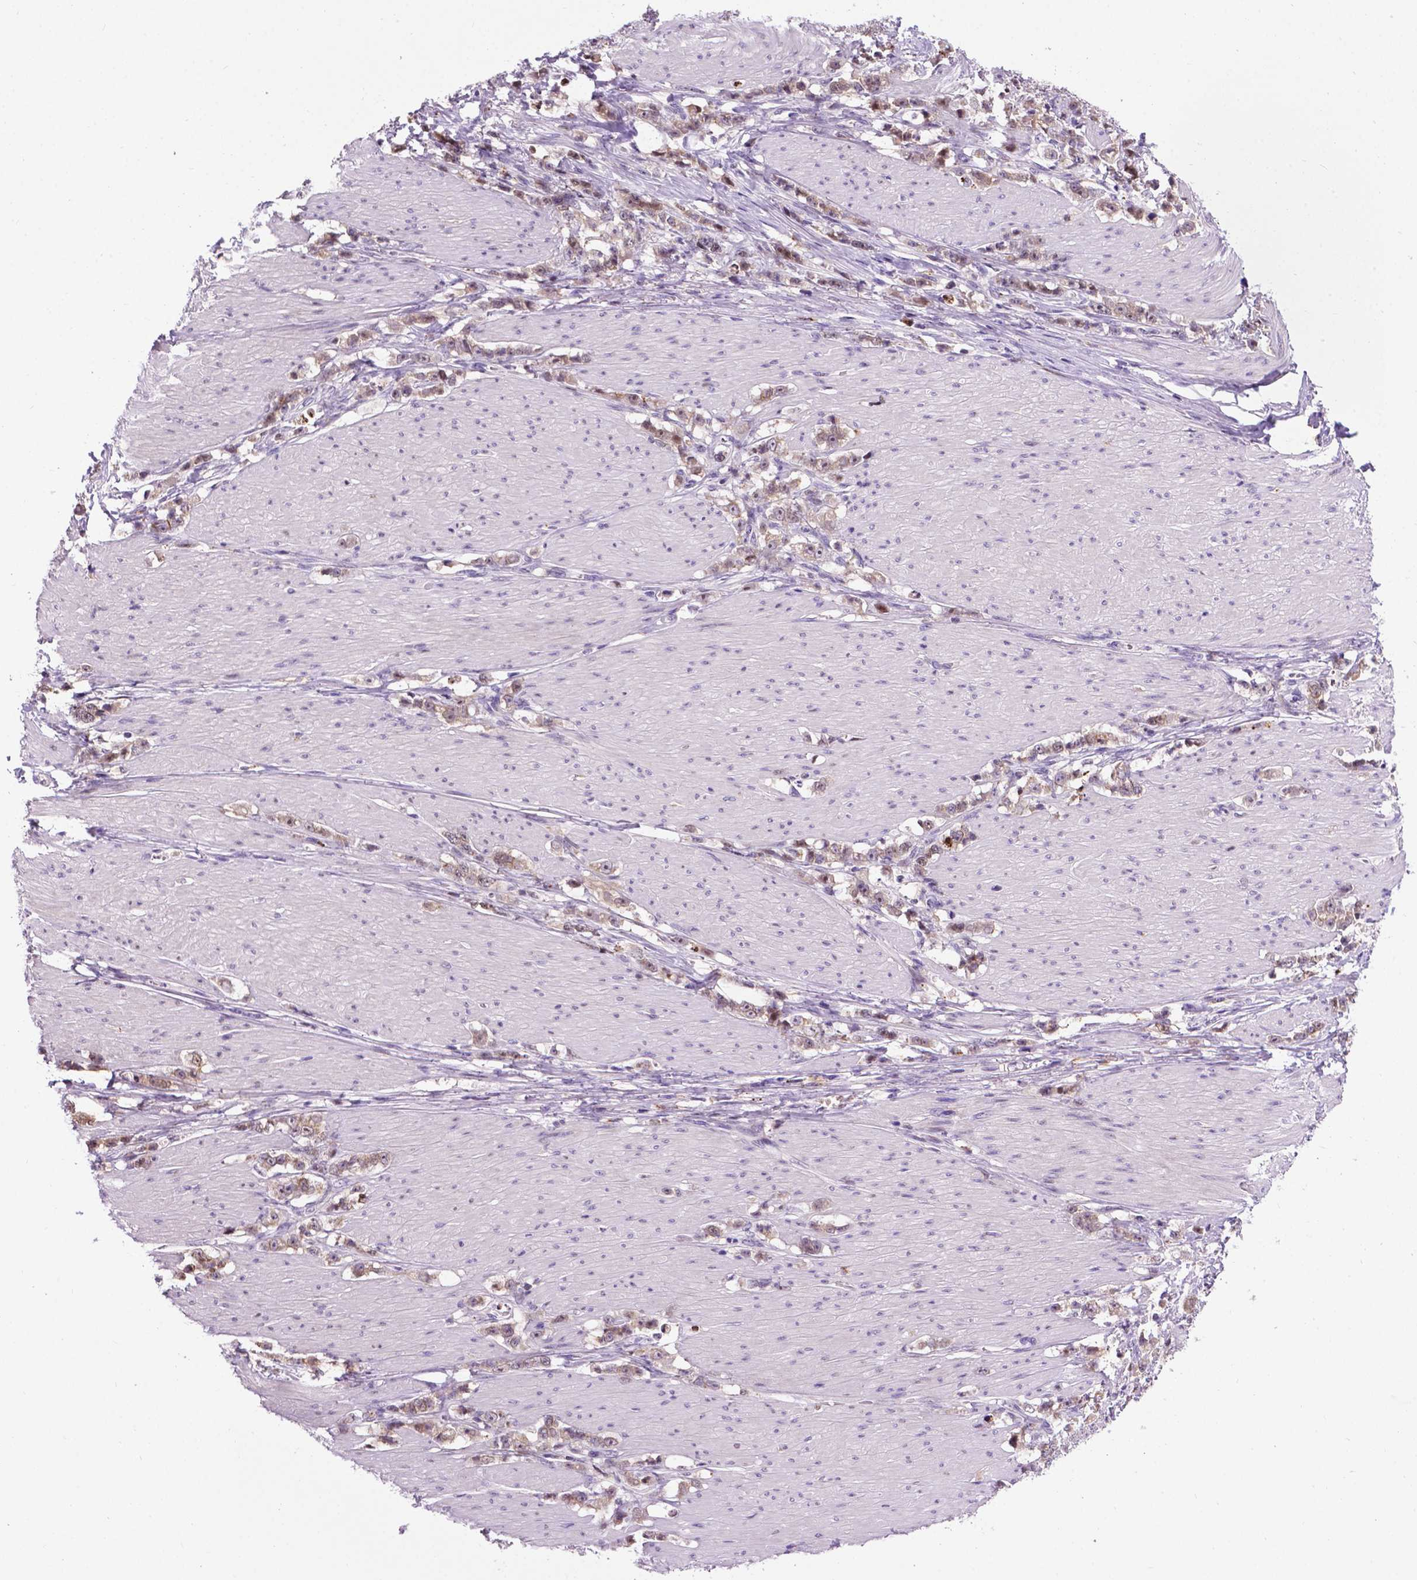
{"staining": {"intensity": "weak", "quantity": ">75%", "location": "cytoplasmic/membranous,nuclear"}, "tissue": "stomach cancer", "cell_type": "Tumor cells", "image_type": "cancer", "snomed": [{"axis": "morphology", "description": "Adenocarcinoma, NOS"}, {"axis": "topography", "description": "Stomach, lower"}], "caption": "An immunohistochemistry image of tumor tissue is shown. Protein staining in brown shows weak cytoplasmic/membranous and nuclear positivity in stomach cancer within tumor cells. Nuclei are stained in blue.", "gene": "SMAD3", "patient": {"sex": "male", "age": 88}}